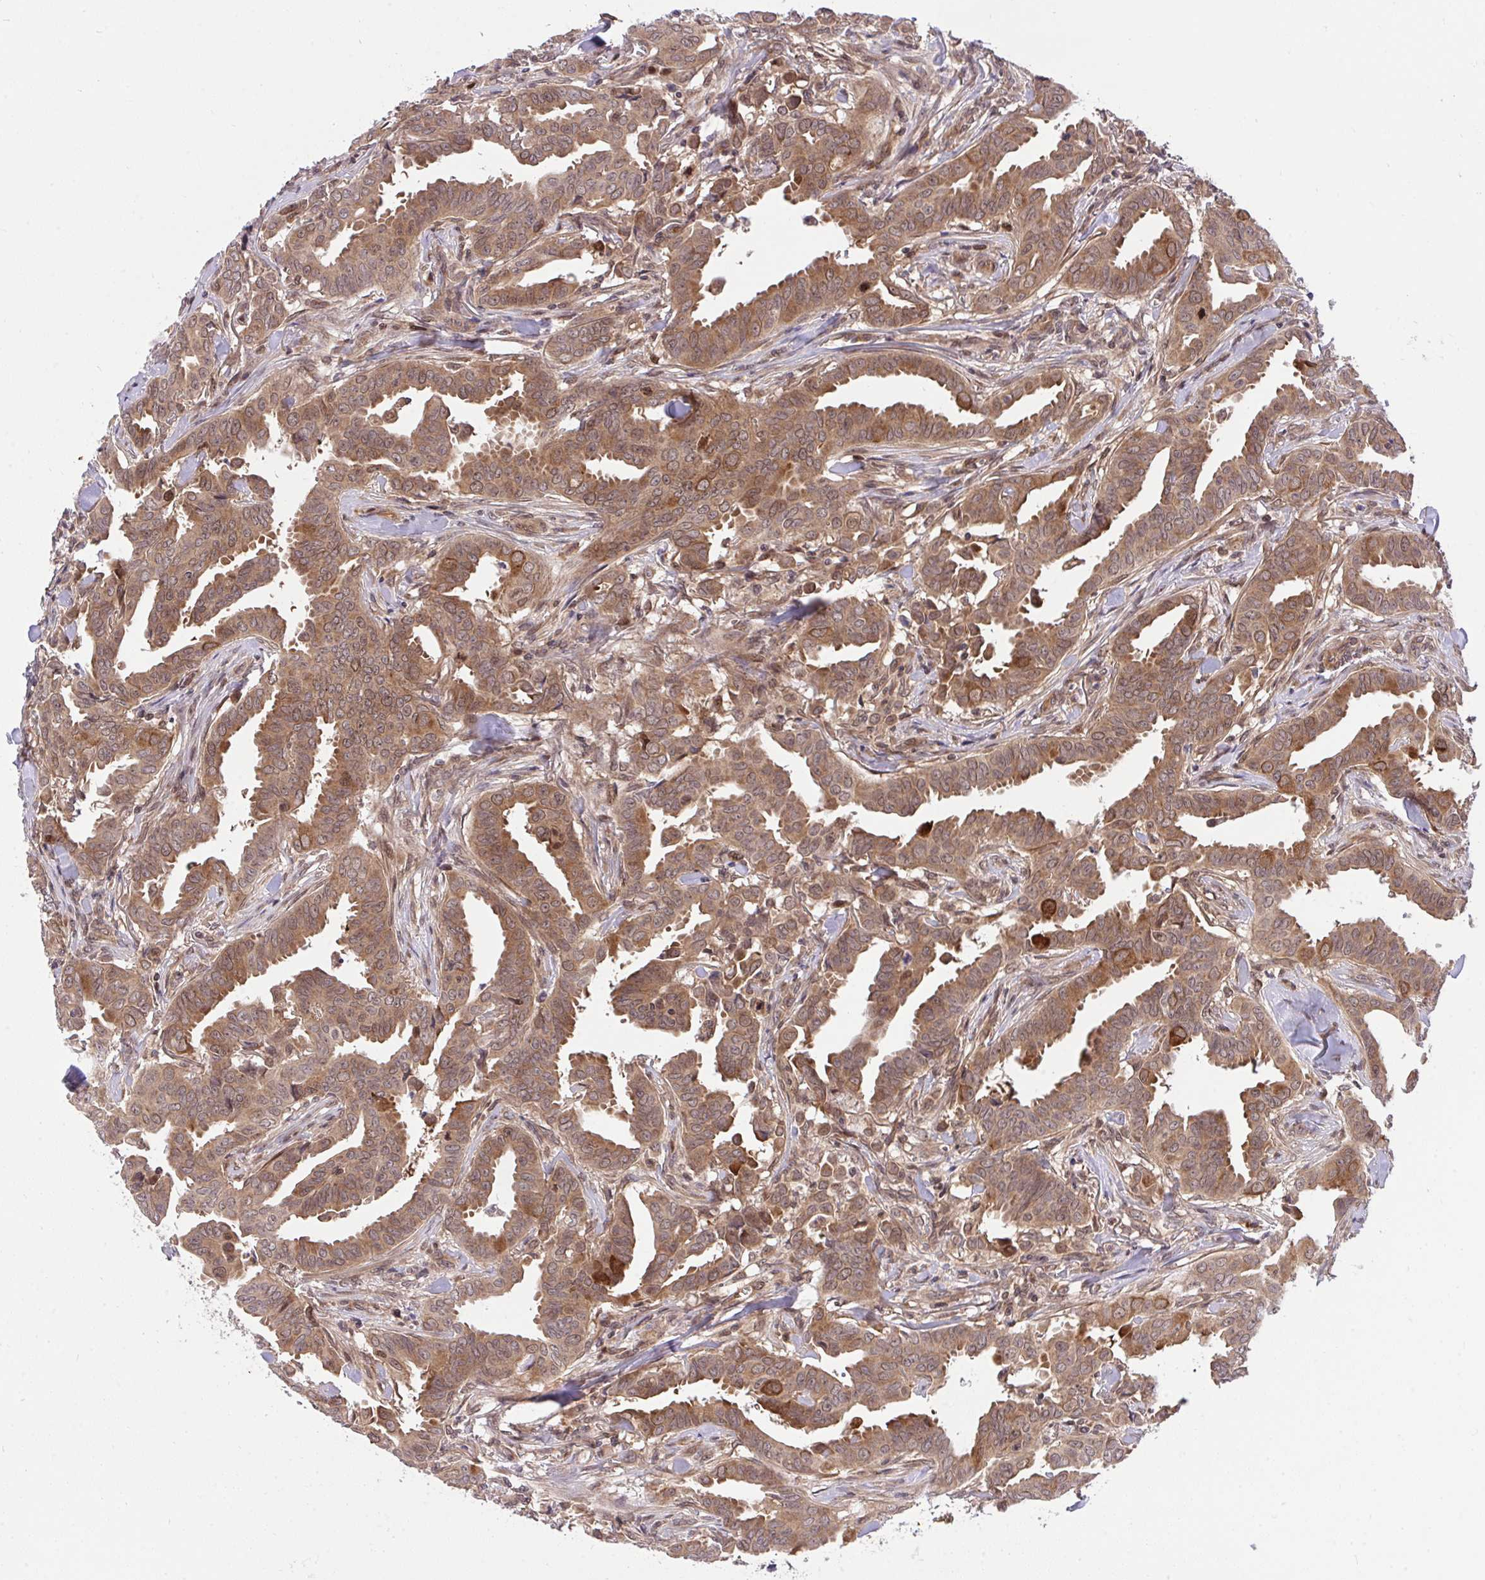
{"staining": {"intensity": "moderate", "quantity": ">75%", "location": "cytoplasmic/membranous"}, "tissue": "breast cancer", "cell_type": "Tumor cells", "image_type": "cancer", "snomed": [{"axis": "morphology", "description": "Duct carcinoma"}, {"axis": "topography", "description": "Breast"}], "caption": "The immunohistochemical stain highlights moderate cytoplasmic/membranous expression in tumor cells of breast cancer (intraductal carcinoma) tissue.", "gene": "ERI1", "patient": {"sex": "female", "age": 45}}